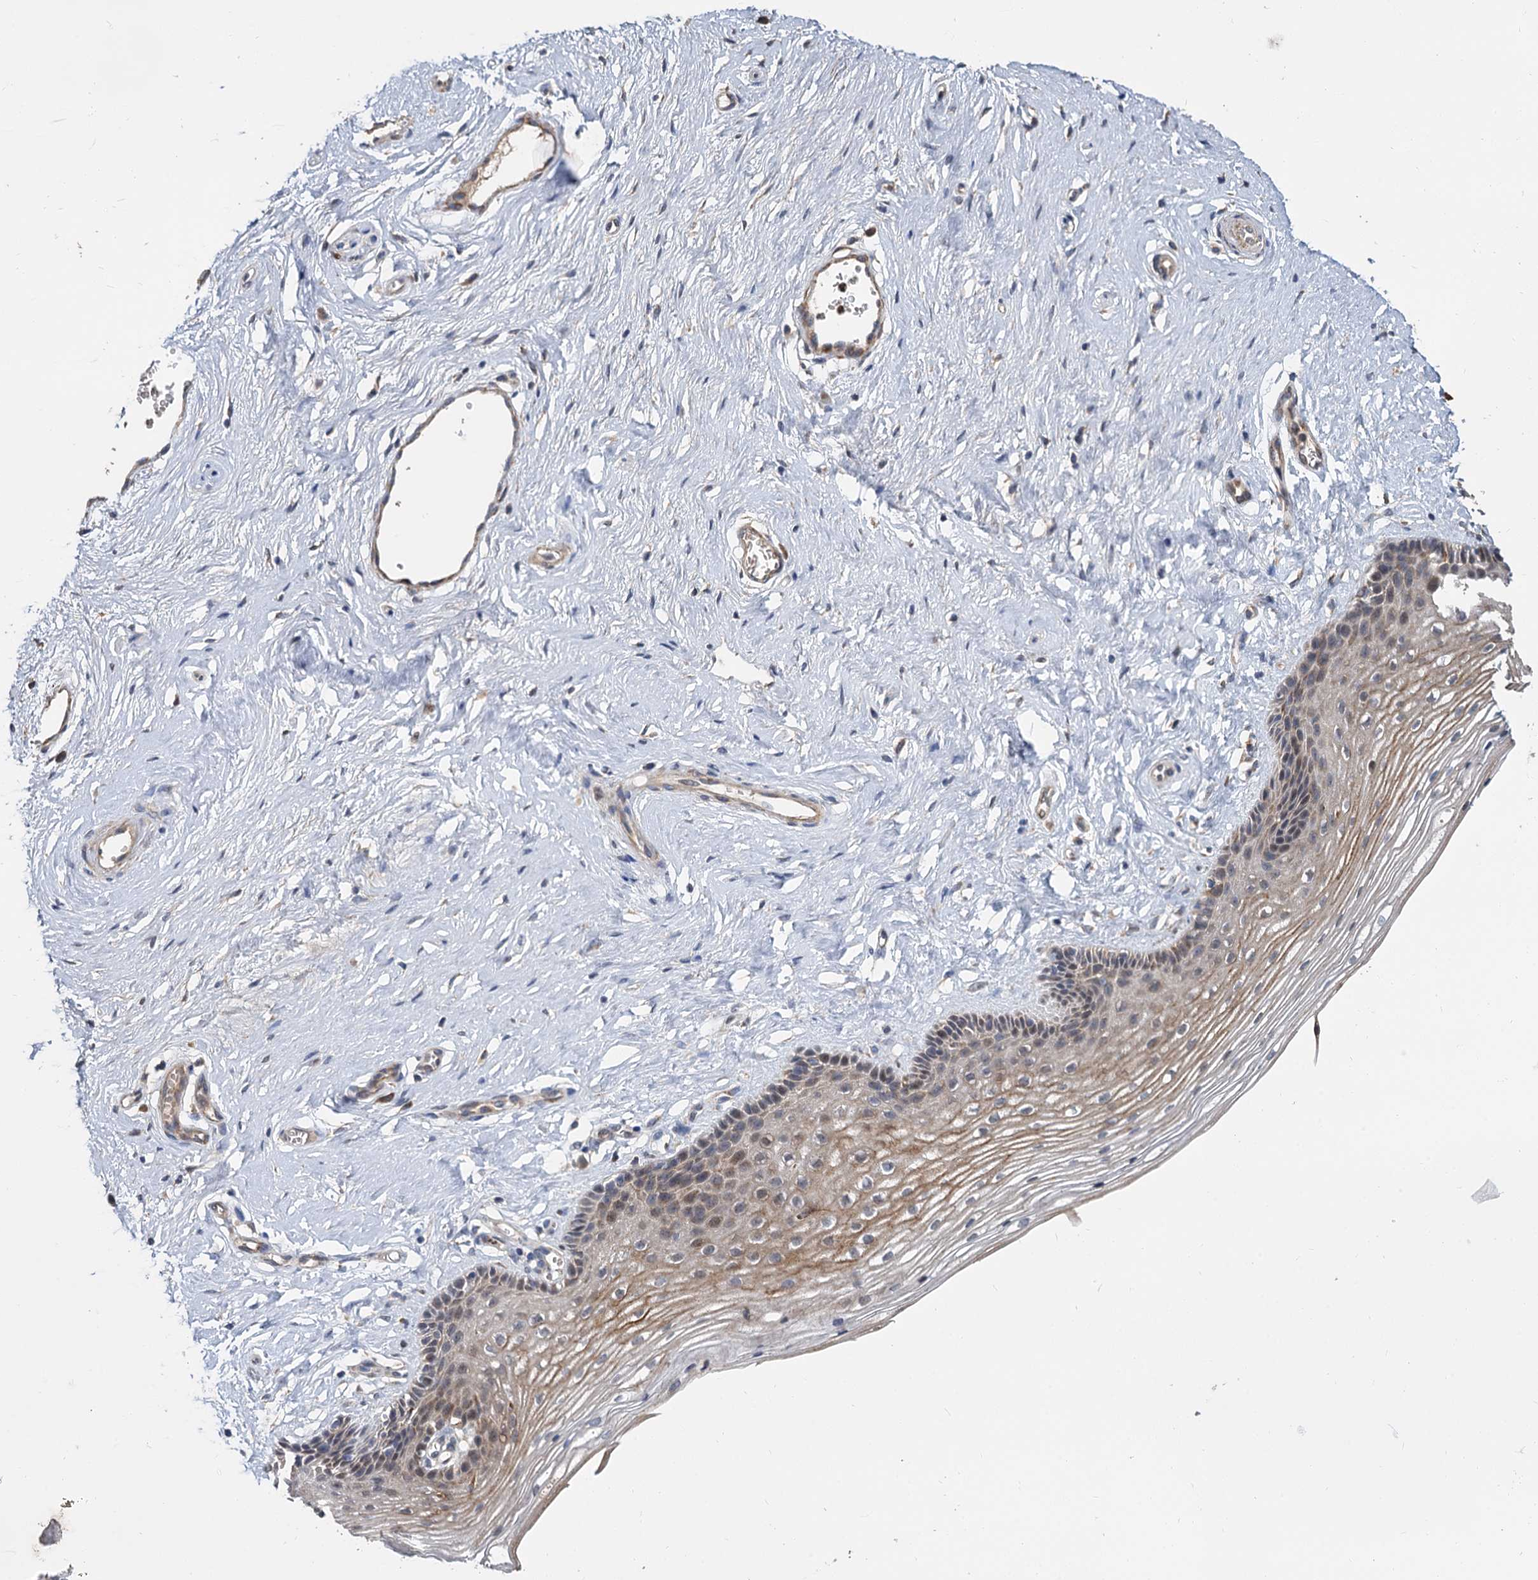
{"staining": {"intensity": "weak", "quantity": "25%-75%", "location": "cytoplasmic/membranous"}, "tissue": "vagina", "cell_type": "Squamous epithelial cells", "image_type": "normal", "snomed": [{"axis": "morphology", "description": "Normal tissue, NOS"}, {"axis": "topography", "description": "Vagina"}], "caption": "Weak cytoplasmic/membranous protein staining is appreciated in about 25%-75% of squamous epithelial cells in vagina.", "gene": "ALKBH7", "patient": {"sex": "female", "age": 46}}